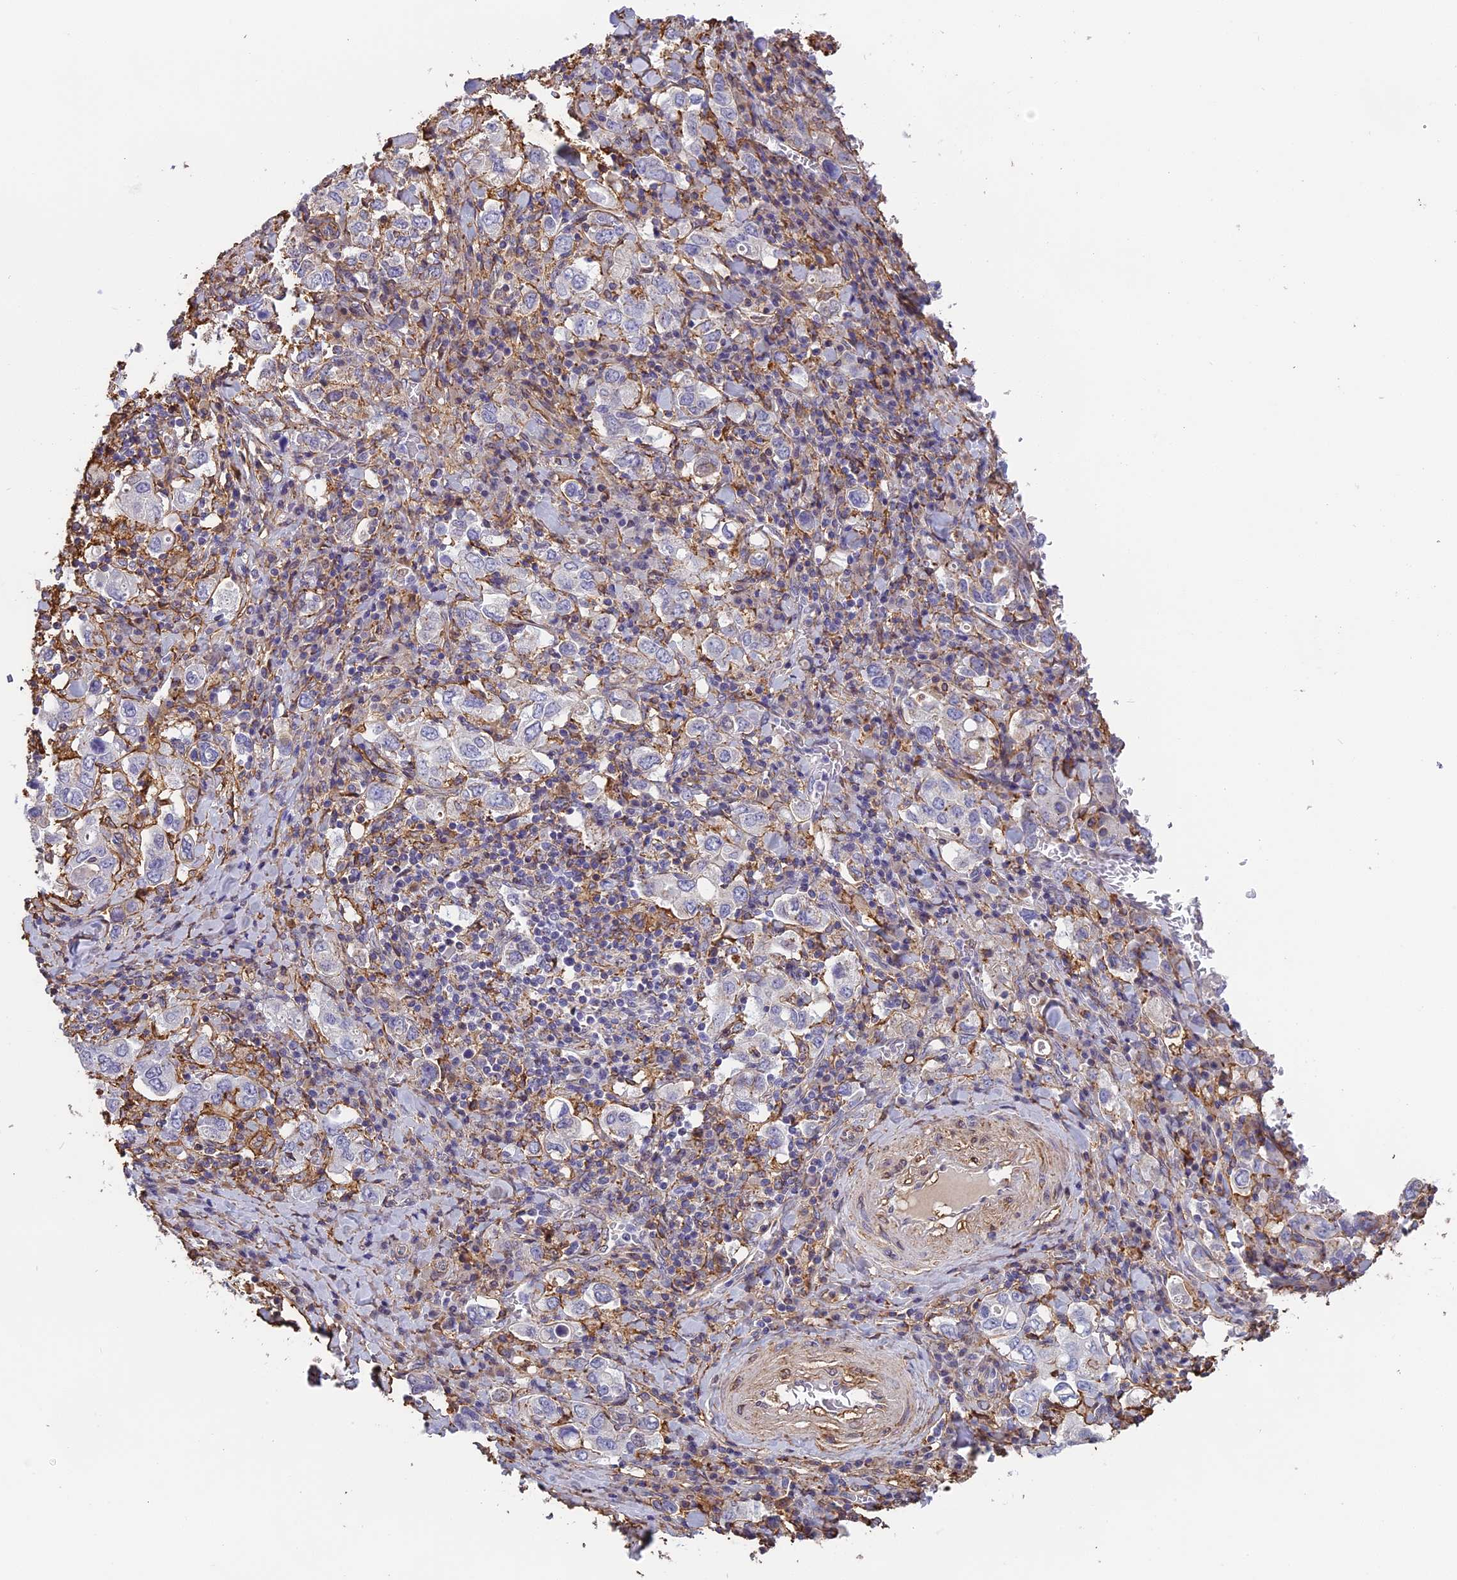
{"staining": {"intensity": "negative", "quantity": "none", "location": "none"}, "tissue": "stomach cancer", "cell_type": "Tumor cells", "image_type": "cancer", "snomed": [{"axis": "morphology", "description": "Adenocarcinoma, NOS"}, {"axis": "topography", "description": "Stomach, upper"}], "caption": "This is an immunohistochemistry histopathology image of stomach cancer. There is no expression in tumor cells.", "gene": "TMEM255B", "patient": {"sex": "male", "age": 62}}